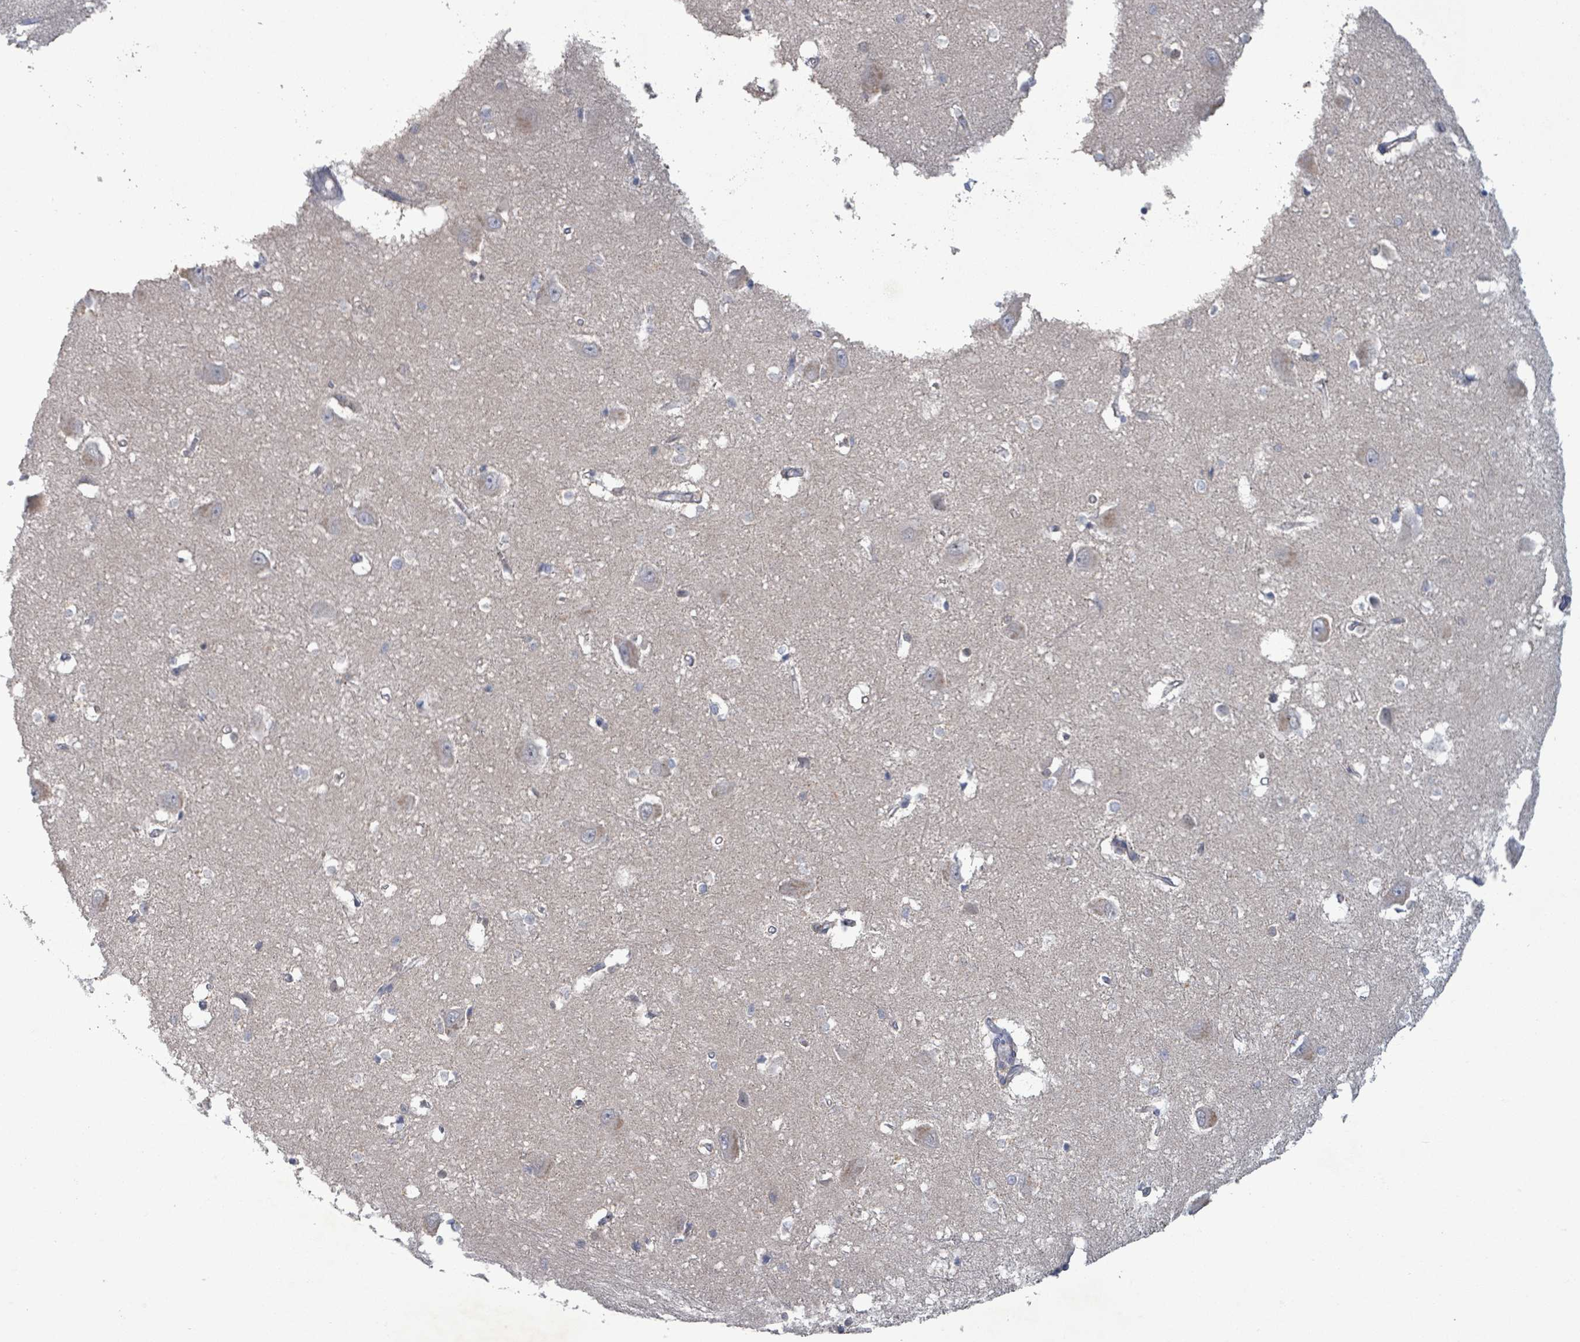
{"staining": {"intensity": "negative", "quantity": "none", "location": "none"}, "tissue": "caudate", "cell_type": "Glial cells", "image_type": "normal", "snomed": [{"axis": "morphology", "description": "Normal tissue, NOS"}, {"axis": "topography", "description": "Lateral ventricle wall"}], "caption": "Glial cells show no significant positivity in normal caudate. (Stains: DAB immunohistochemistry (IHC) with hematoxylin counter stain, Microscopy: brightfield microscopy at high magnification).", "gene": "GRM8", "patient": {"sex": "male", "age": 37}}